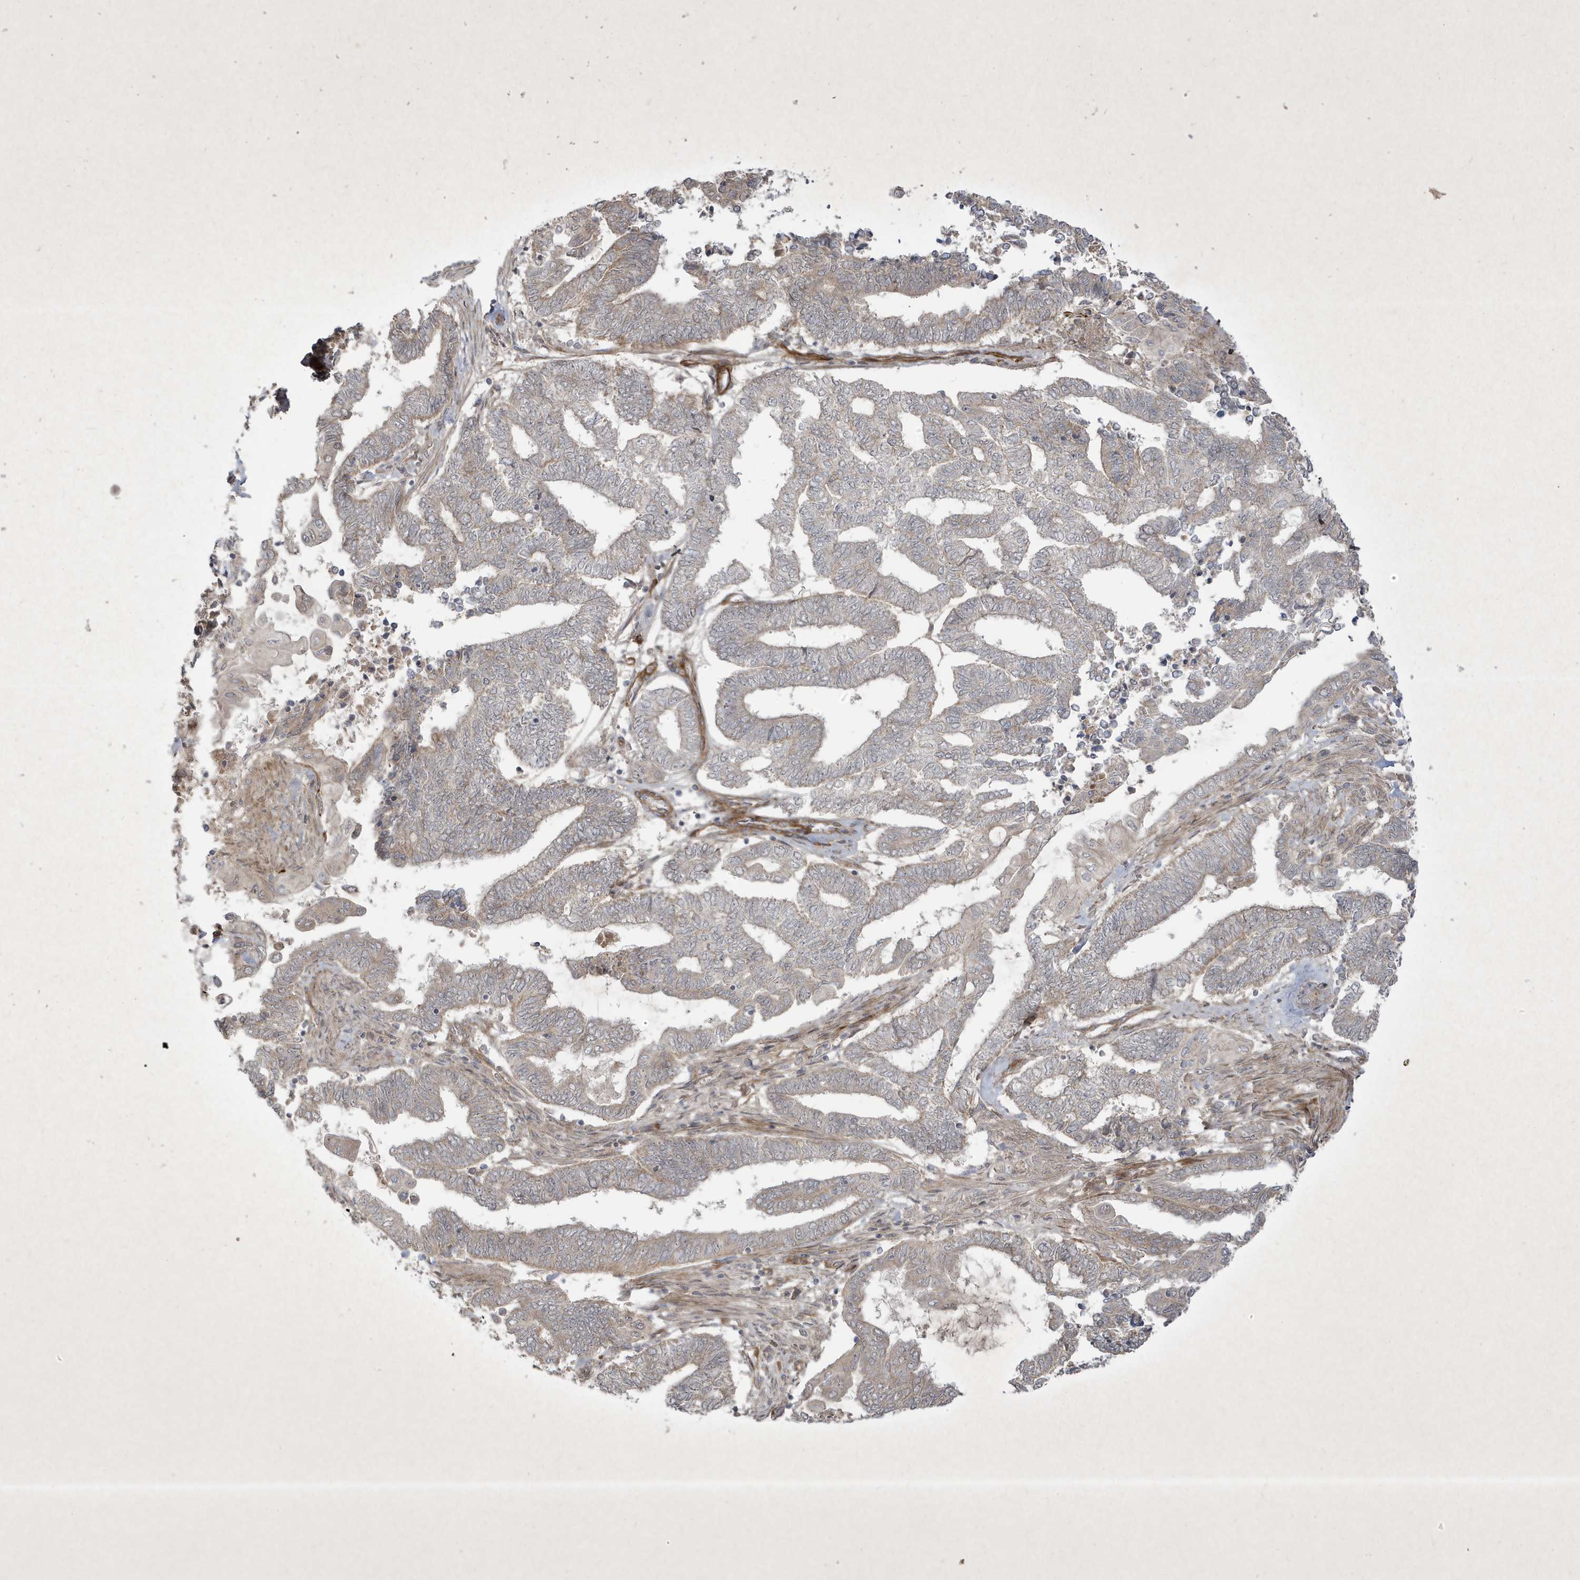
{"staining": {"intensity": "negative", "quantity": "none", "location": "none"}, "tissue": "endometrial cancer", "cell_type": "Tumor cells", "image_type": "cancer", "snomed": [{"axis": "morphology", "description": "Adenocarcinoma, NOS"}, {"axis": "topography", "description": "Uterus"}, {"axis": "topography", "description": "Endometrium"}], "caption": "Immunohistochemical staining of human endometrial adenocarcinoma shows no significant staining in tumor cells.", "gene": "FAM83C", "patient": {"sex": "female", "age": 70}}